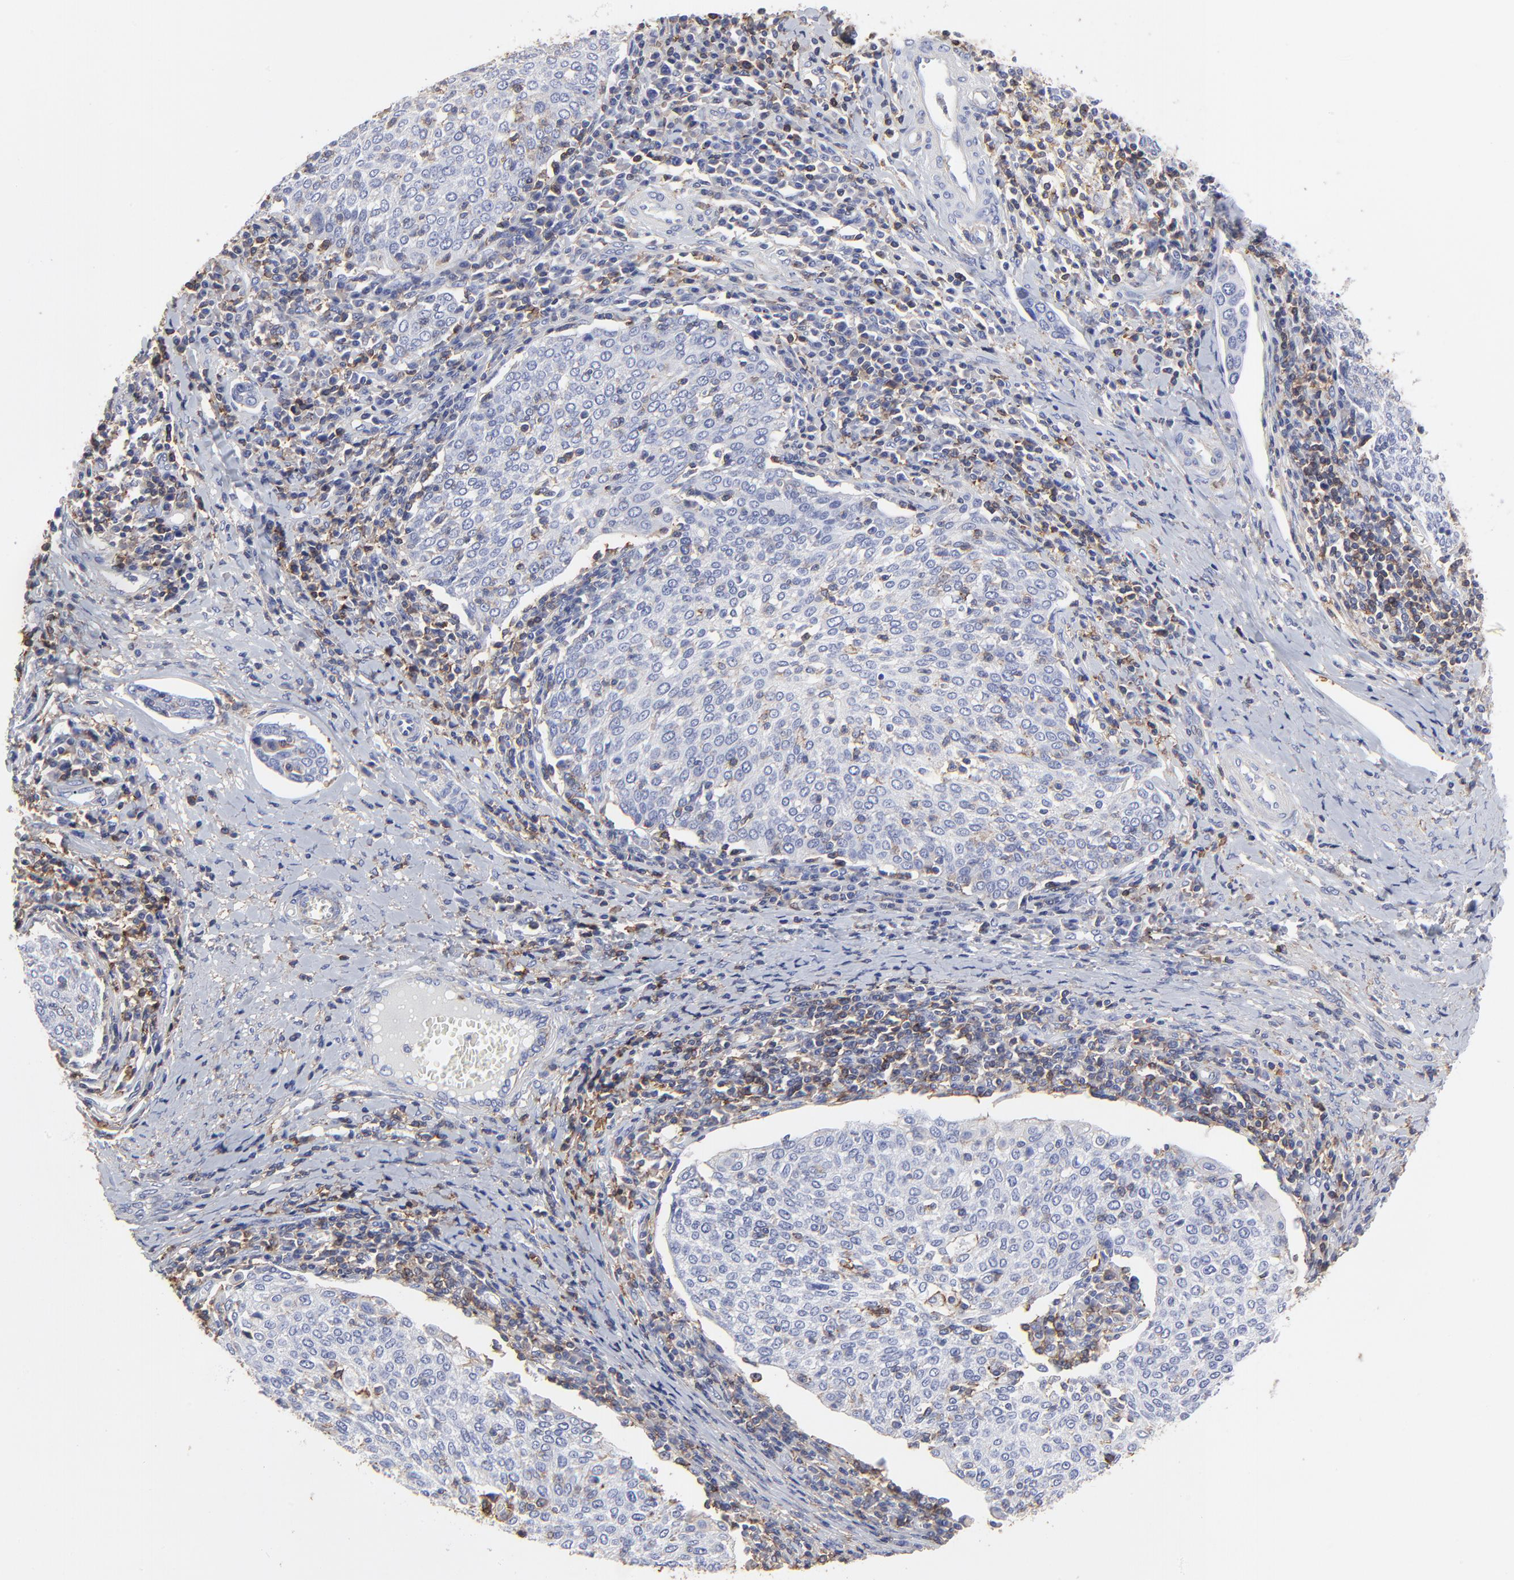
{"staining": {"intensity": "negative", "quantity": "none", "location": "none"}, "tissue": "cervical cancer", "cell_type": "Tumor cells", "image_type": "cancer", "snomed": [{"axis": "morphology", "description": "Squamous cell carcinoma, NOS"}, {"axis": "topography", "description": "Cervix"}], "caption": "Cervical cancer stained for a protein using immunohistochemistry (IHC) exhibits no expression tumor cells.", "gene": "ANXA6", "patient": {"sex": "female", "age": 40}}